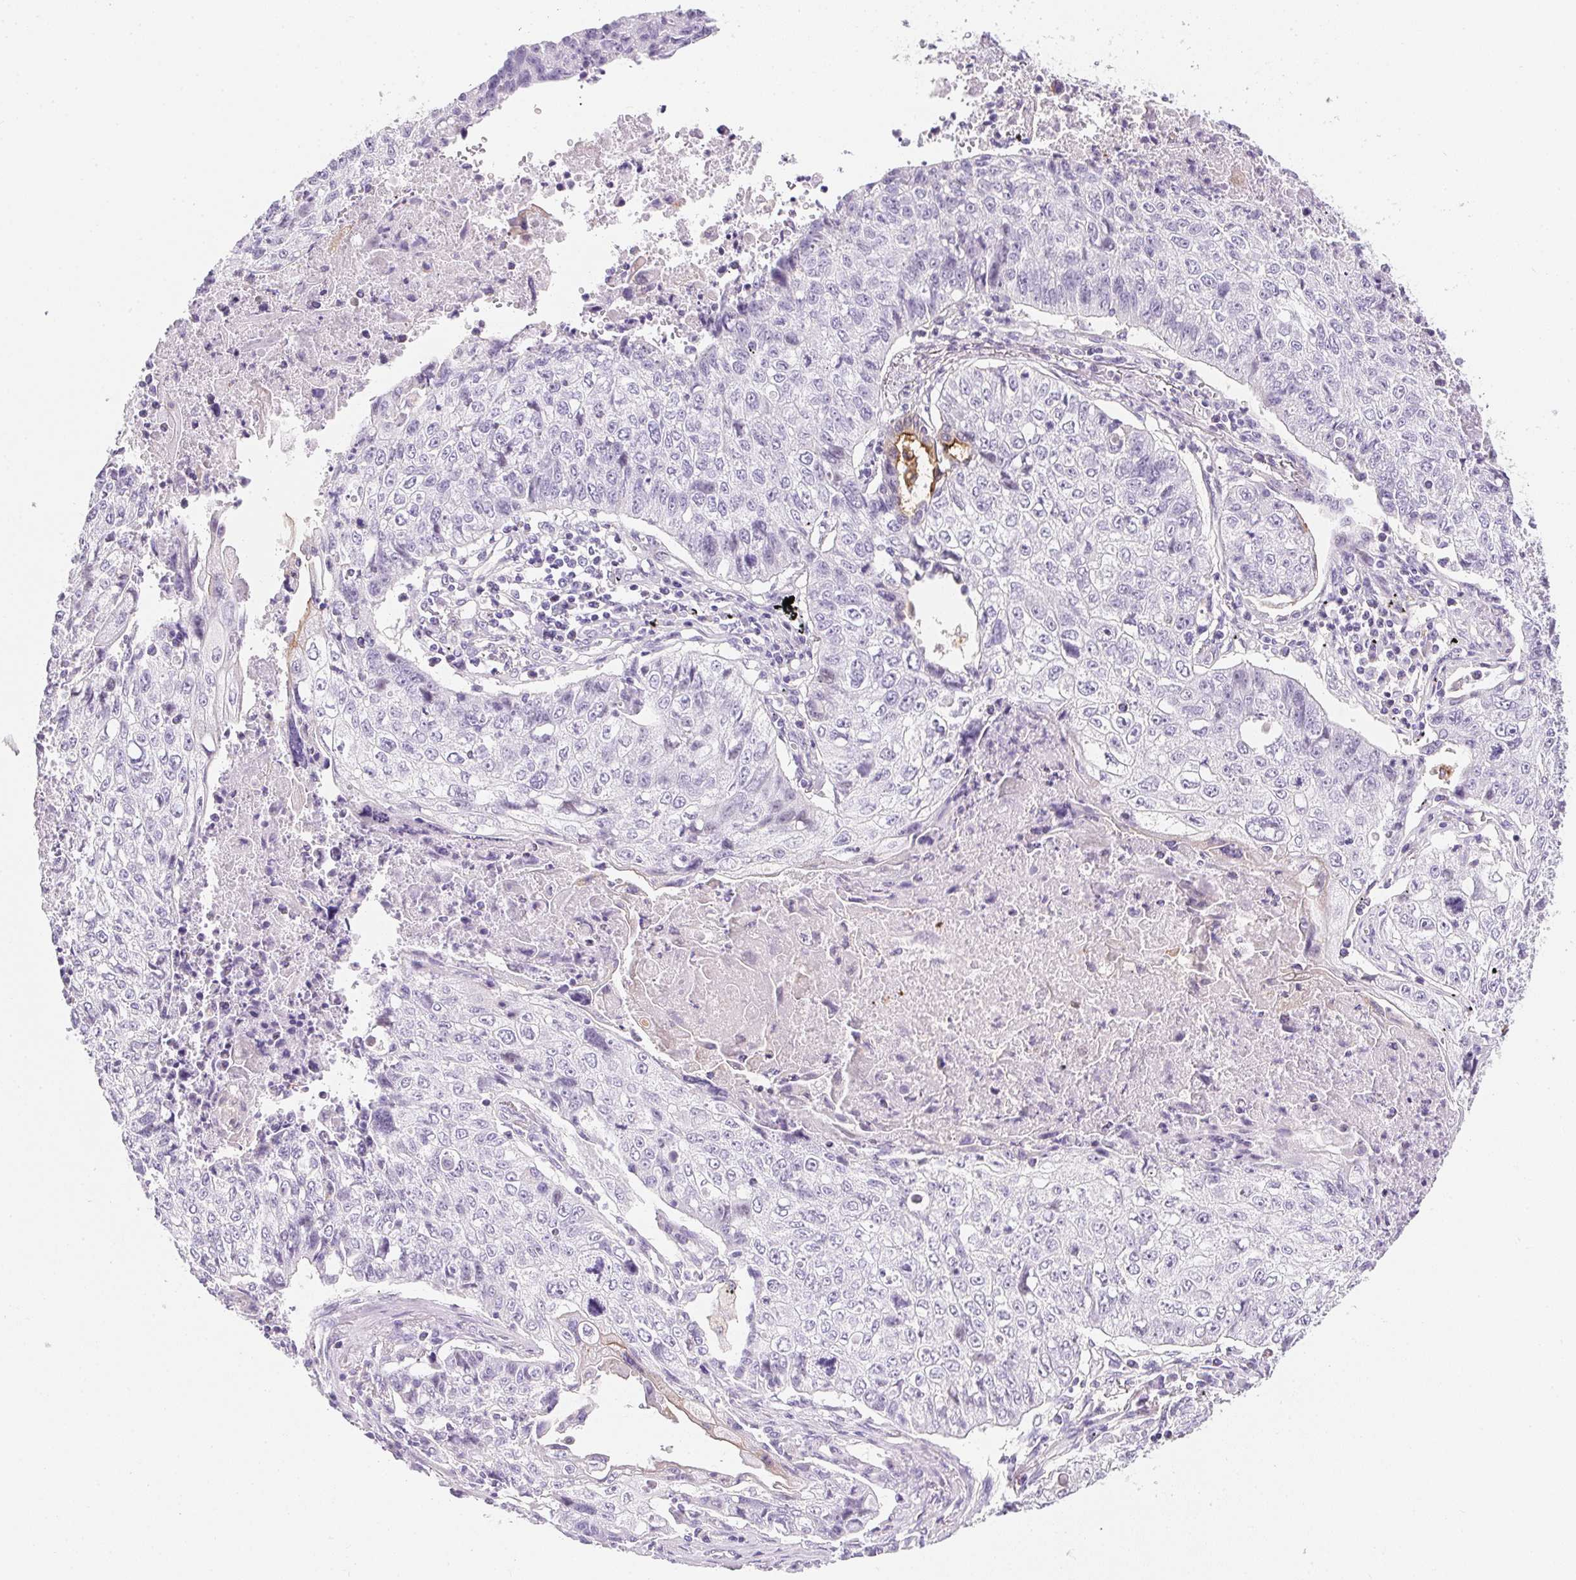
{"staining": {"intensity": "moderate", "quantity": "<25%", "location": "cytoplasmic/membranous"}, "tissue": "lung cancer", "cell_type": "Tumor cells", "image_type": "cancer", "snomed": [{"axis": "morphology", "description": "Normal morphology"}, {"axis": "morphology", "description": "Aneuploidy"}, {"axis": "morphology", "description": "Squamous cell carcinoma, NOS"}, {"axis": "topography", "description": "Lymph node"}, {"axis": "topography", "description": "Lung"}], "caption": "Immunohistochemical staining of human lung cancer demonstrates low levels of moderate cytoplasmic/membranous staining in about <25% of tumor cells.", "gene": "AQP5", "patient": {"sex": "female", "age": 76}}